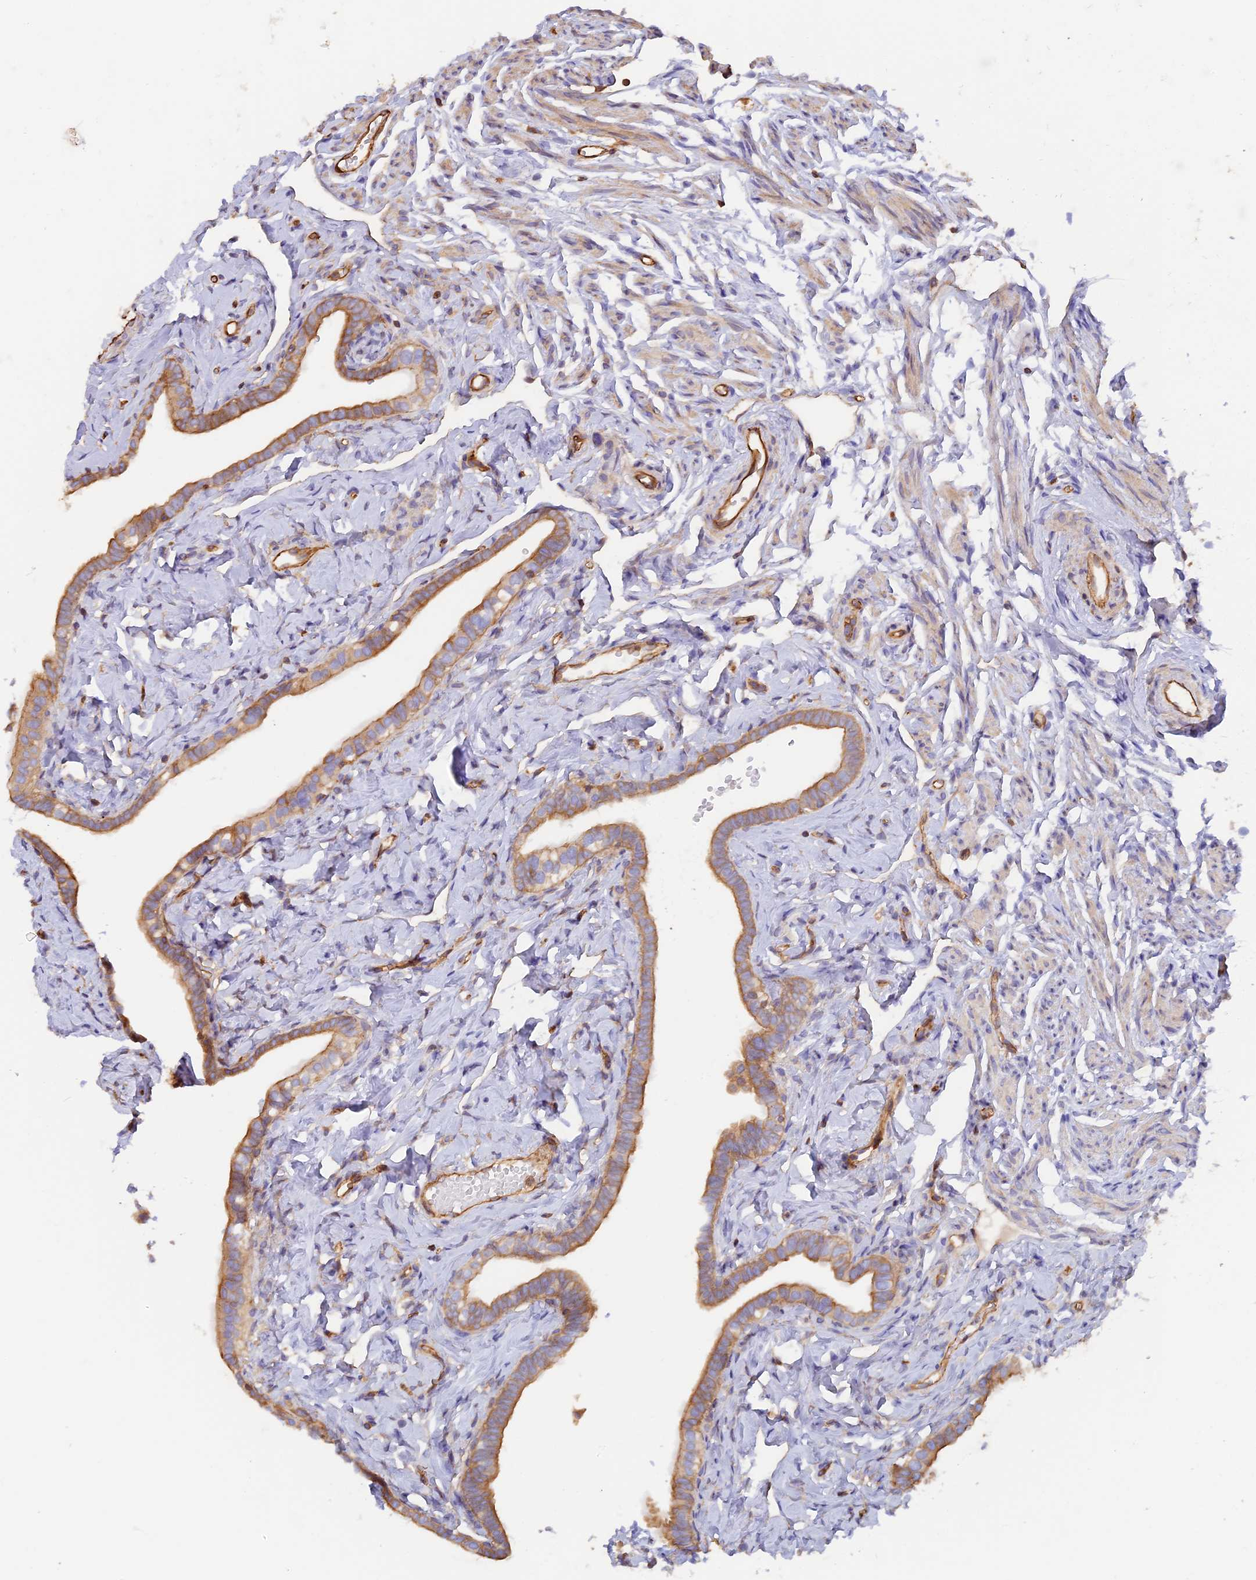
{"staining": {"intensity": "moderate", "quantity": ">75%", "location": "cytoplasmic/membranous"}, "tissue": "fallopian tube", "cell_type": "Glandular cells", "image_type": "normal", "snomed": [{"axis": "morphology", "description": "Normal tissue, NOS"}, {"axis": "topography", "description": "Fallopian tube"}], "caption": "DAB immunohistochemical staining of normal human fallopian tube demonstrates moderate cytoplasmic/membranous protein staining in about >75% of glandular cells. Nuclei are stained in blue.", "gene": "VPS18", "patient": {"sex": "female", "age": 66}}